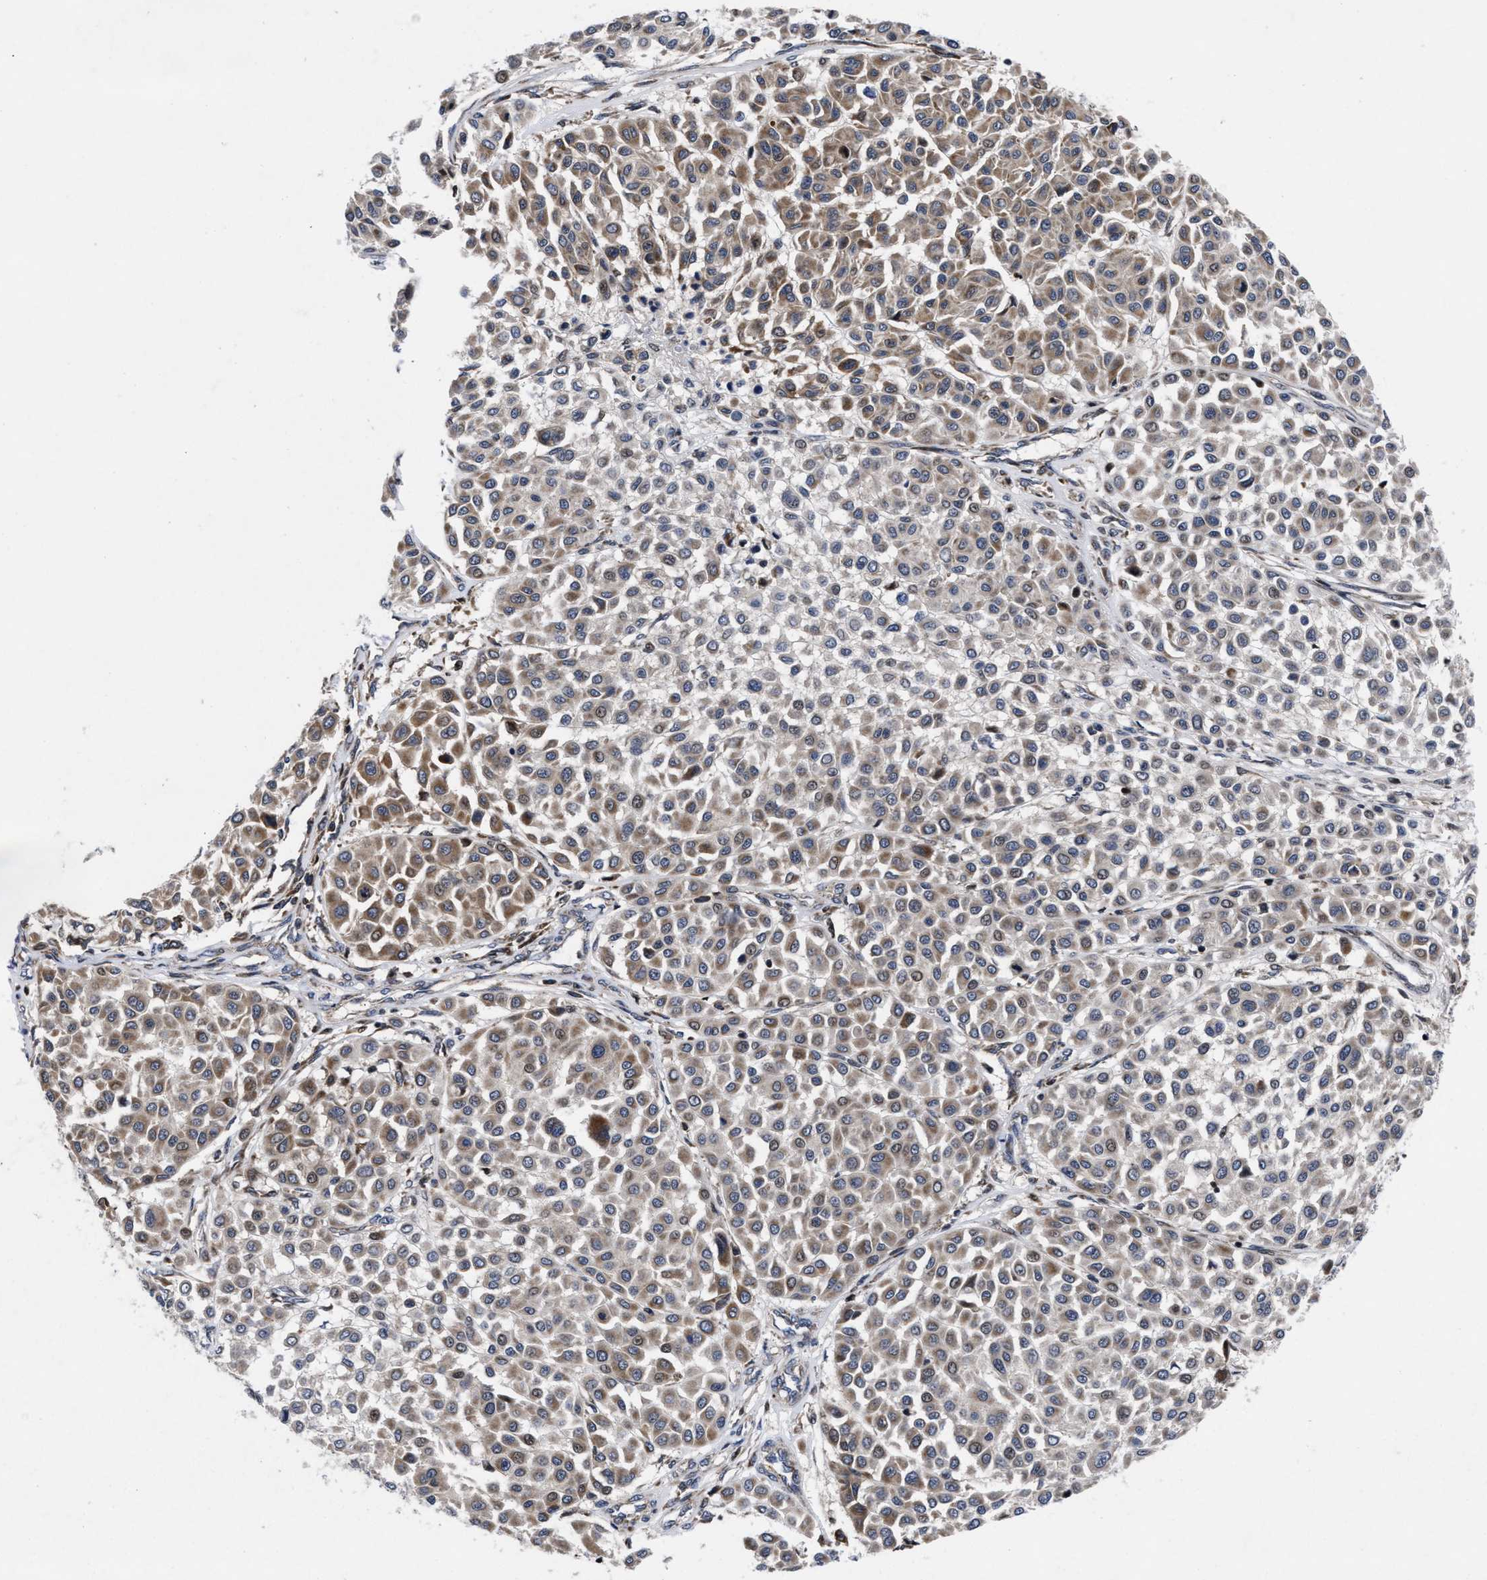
{"staining": {"intensity": "weak", "quantity": ">75%", "location": "cytoplasmic/membranous"}, "tissue": "melanoma", "cell_type": "Tumor cells", "image_type": "cancer", "snomed": [{"axis": "morphology", "description": "Malignant melanoma, Metastatic site"}, {"axis": "topography", "description": "Soft tissue"}], "caption": "Protein expression by IHC reveals weak cytoplasmic/membranous expression in approximately >75% of tumor cells in melanoma.", "gene": "MRPL50", "patient": {"sex": "male", "age": 41}}